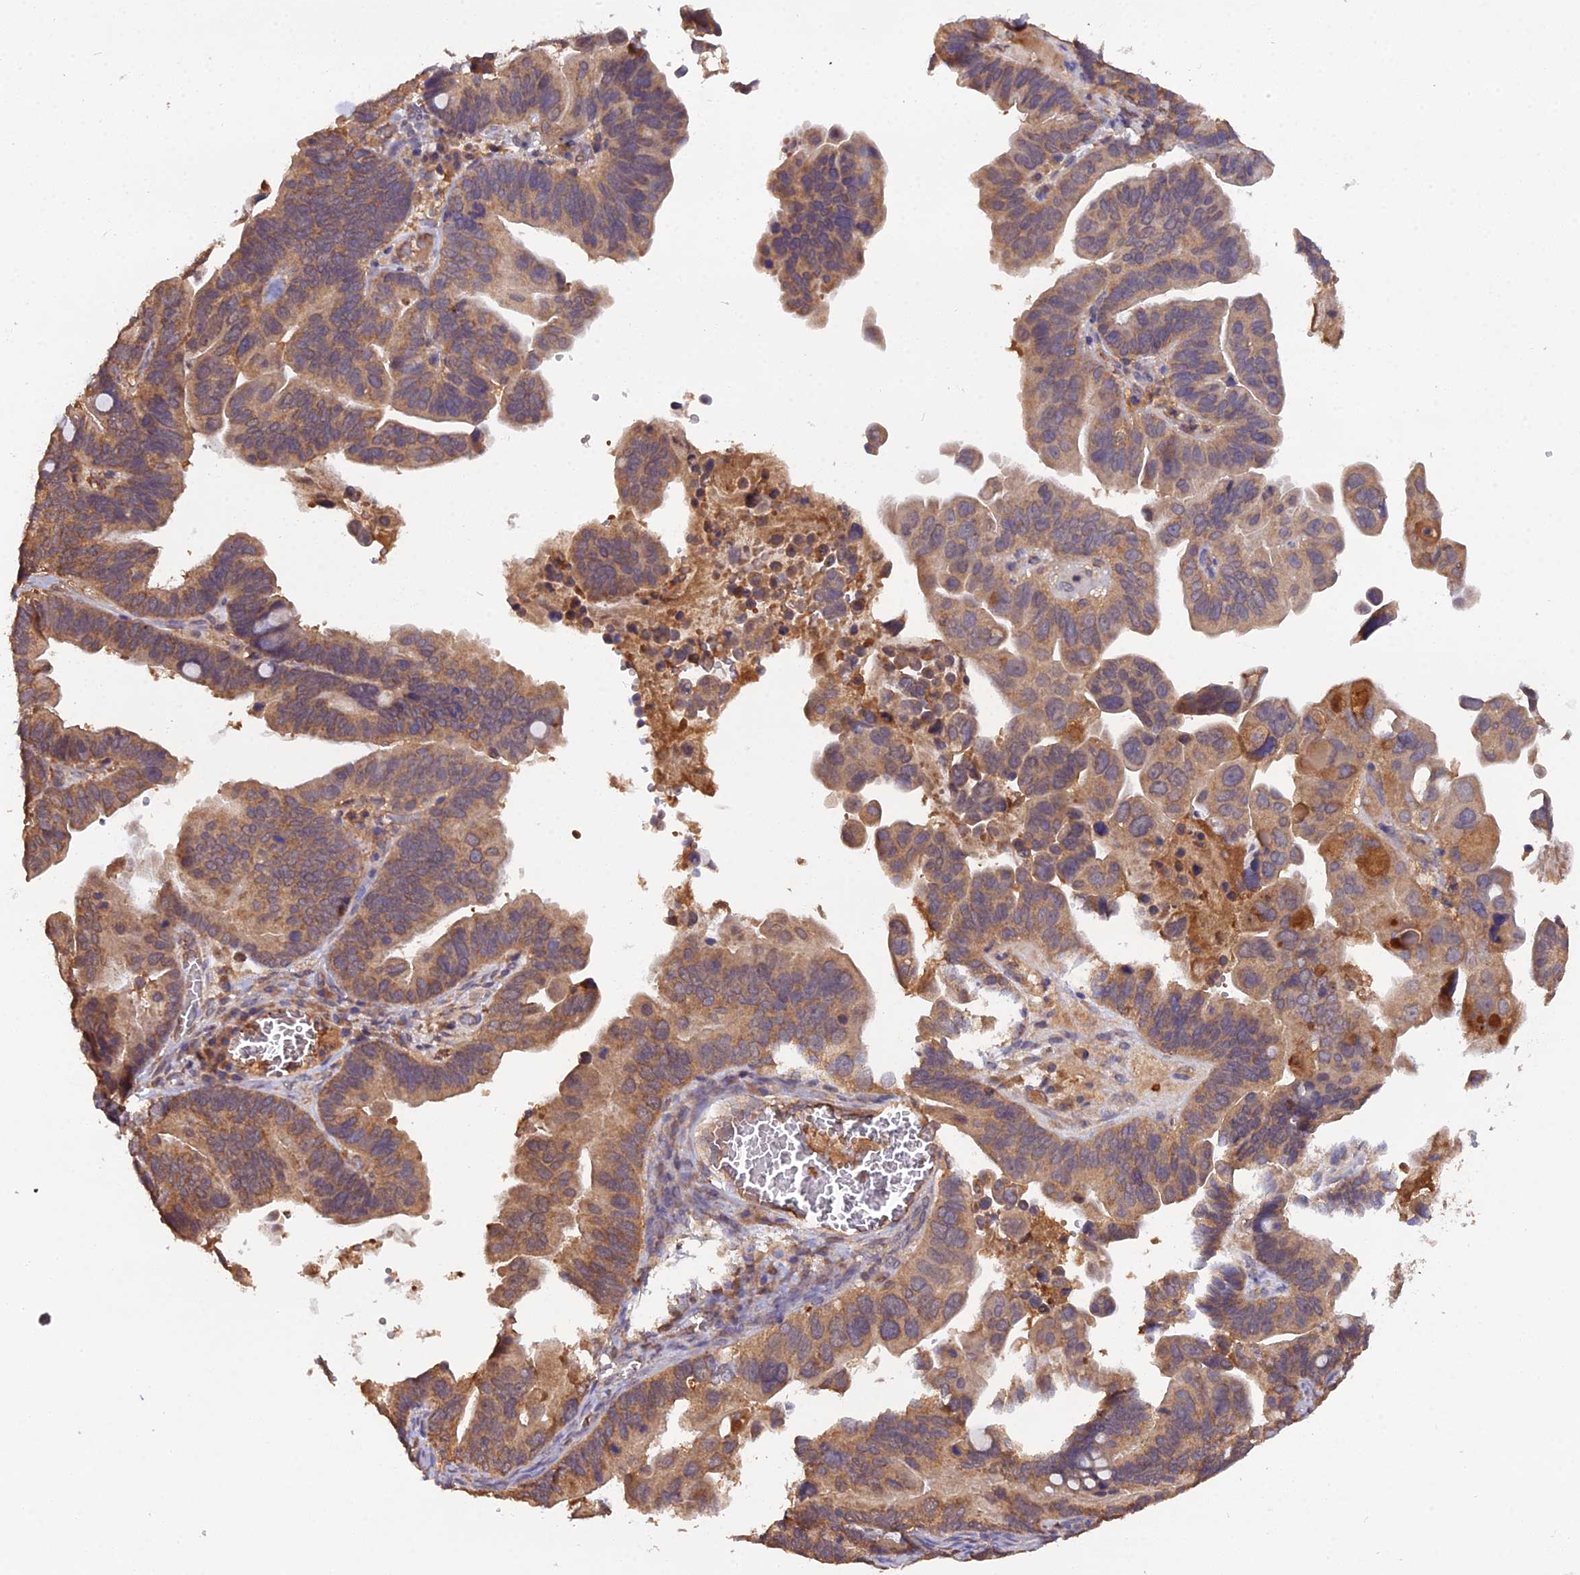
{"staining": {"intensity": "moderate", "quantity": ">75%", "location": "cytoplasmic/membranous"}, "tissue": "ovarian cancer", "cell_type": "Tumor cells", "image_type": "cancer", "snomed": [{"axis": "morphology", "description": "Cystadenocarcinoma, serous, NOS"}, {"axis": "topography", "description": "Ovary"}], "caption": "Immunohistochemical staining of human ovarian cancer (serous cystadenocarcinoma) reveals moderate cytoplasmic/membranous protein staining in about >75% of tumor cells. Ihc stains the protein in brown and the nuclei are stained blue.", "gene": "TMEM258", "patient": {"sex": "female", "age": 56}}